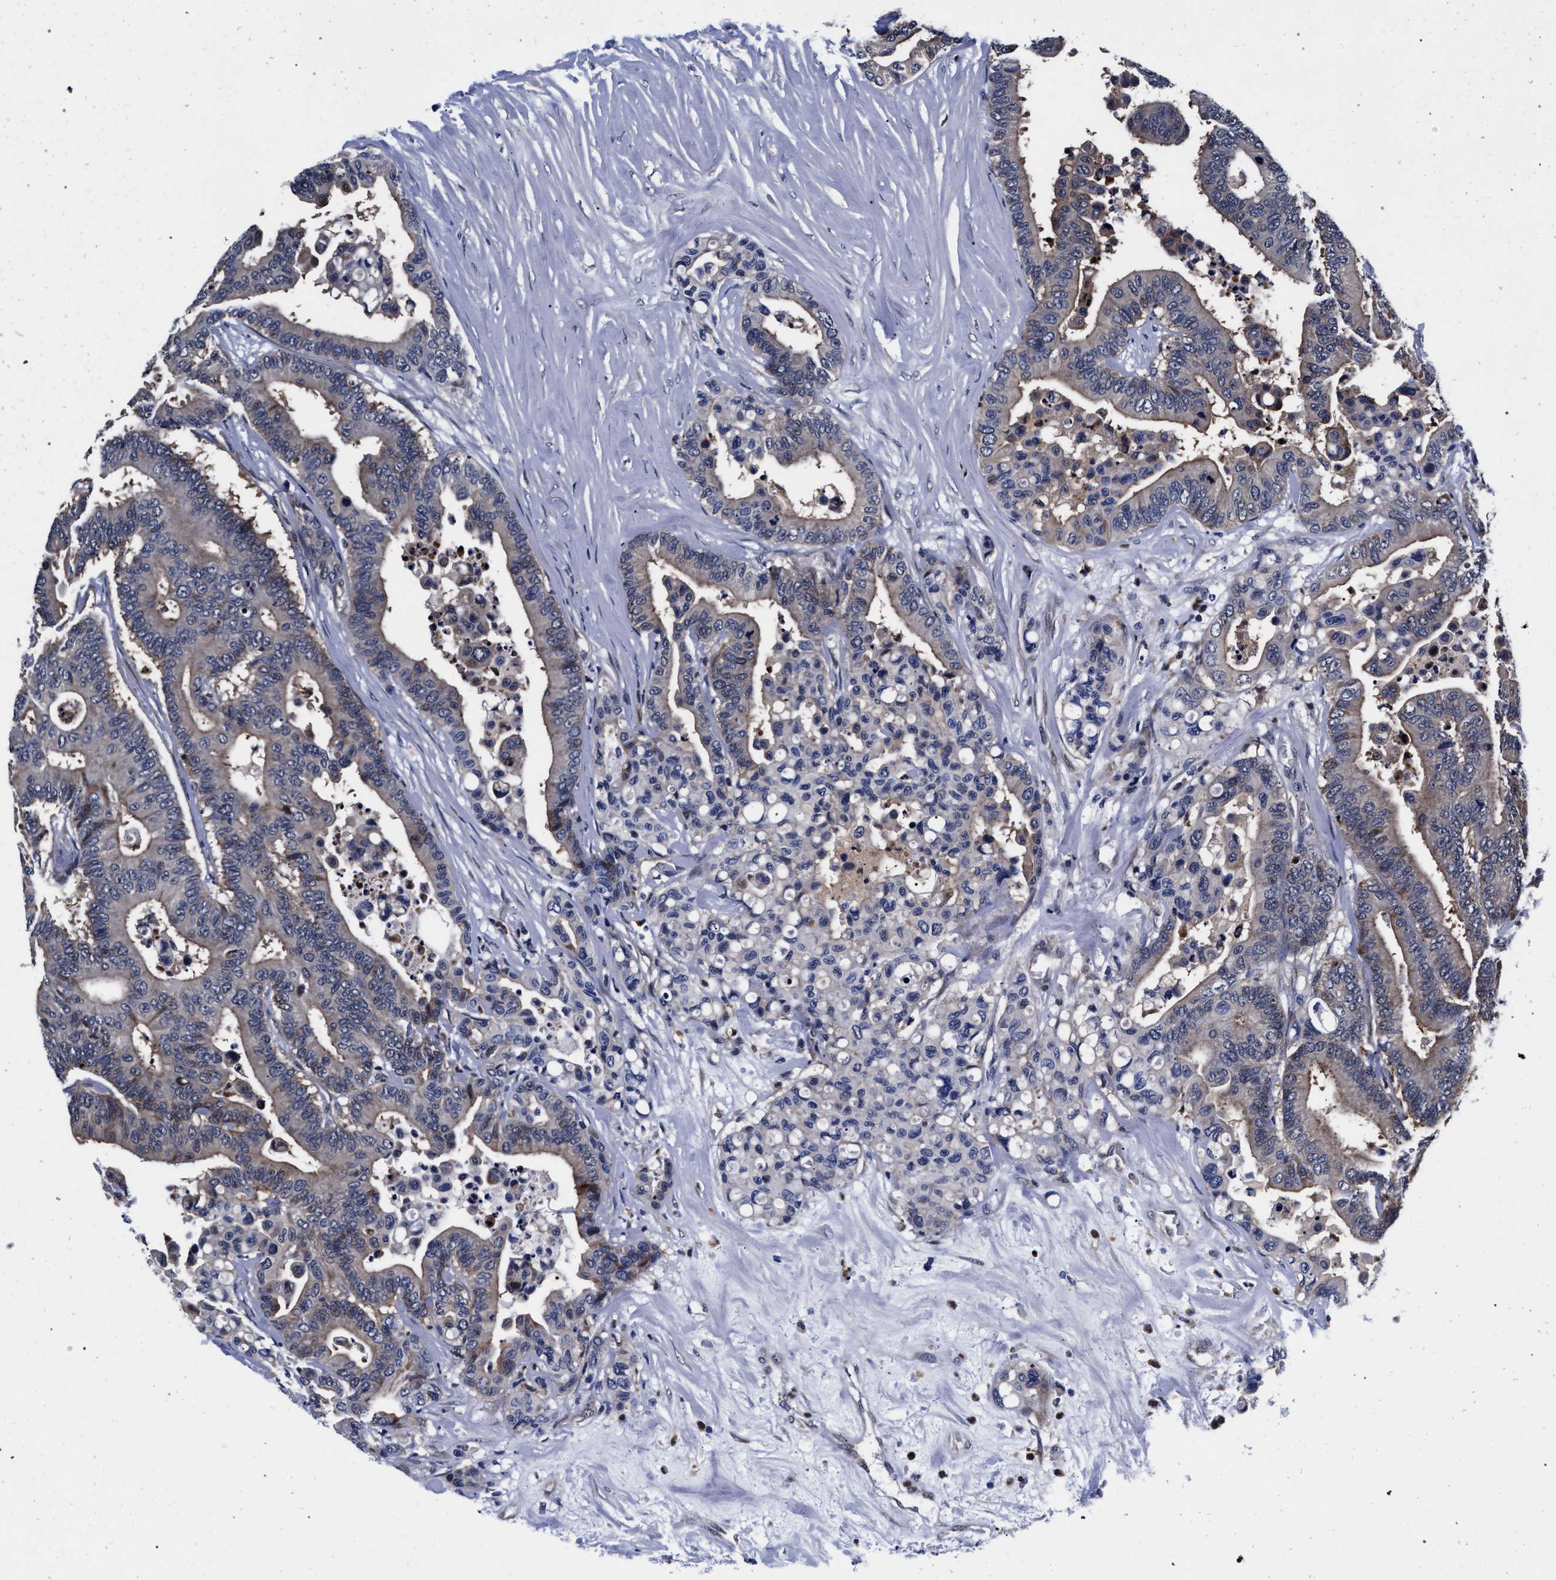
{"staining": {"intensity": "weak", "quantity": "<25%", "location": "cytoplasmic/membranous"}, "tissue": "colorectal cancer", "cell_type": "Tumor cells", "image_type": "cancer", "snomed": [{"axis": "morphology", "description": "Normal tissue, NOS"}, {"axis": "morphology", "description": "Adenocarcinoma, NOS"}, {"axis": "topography", "description": "Colon"}], "caption": "Tumor cells show no significant protein staining in adenocarcinoma (colorectal).", "gene": "ZNF462", "patient": {"sex": "male", "age": 82}}